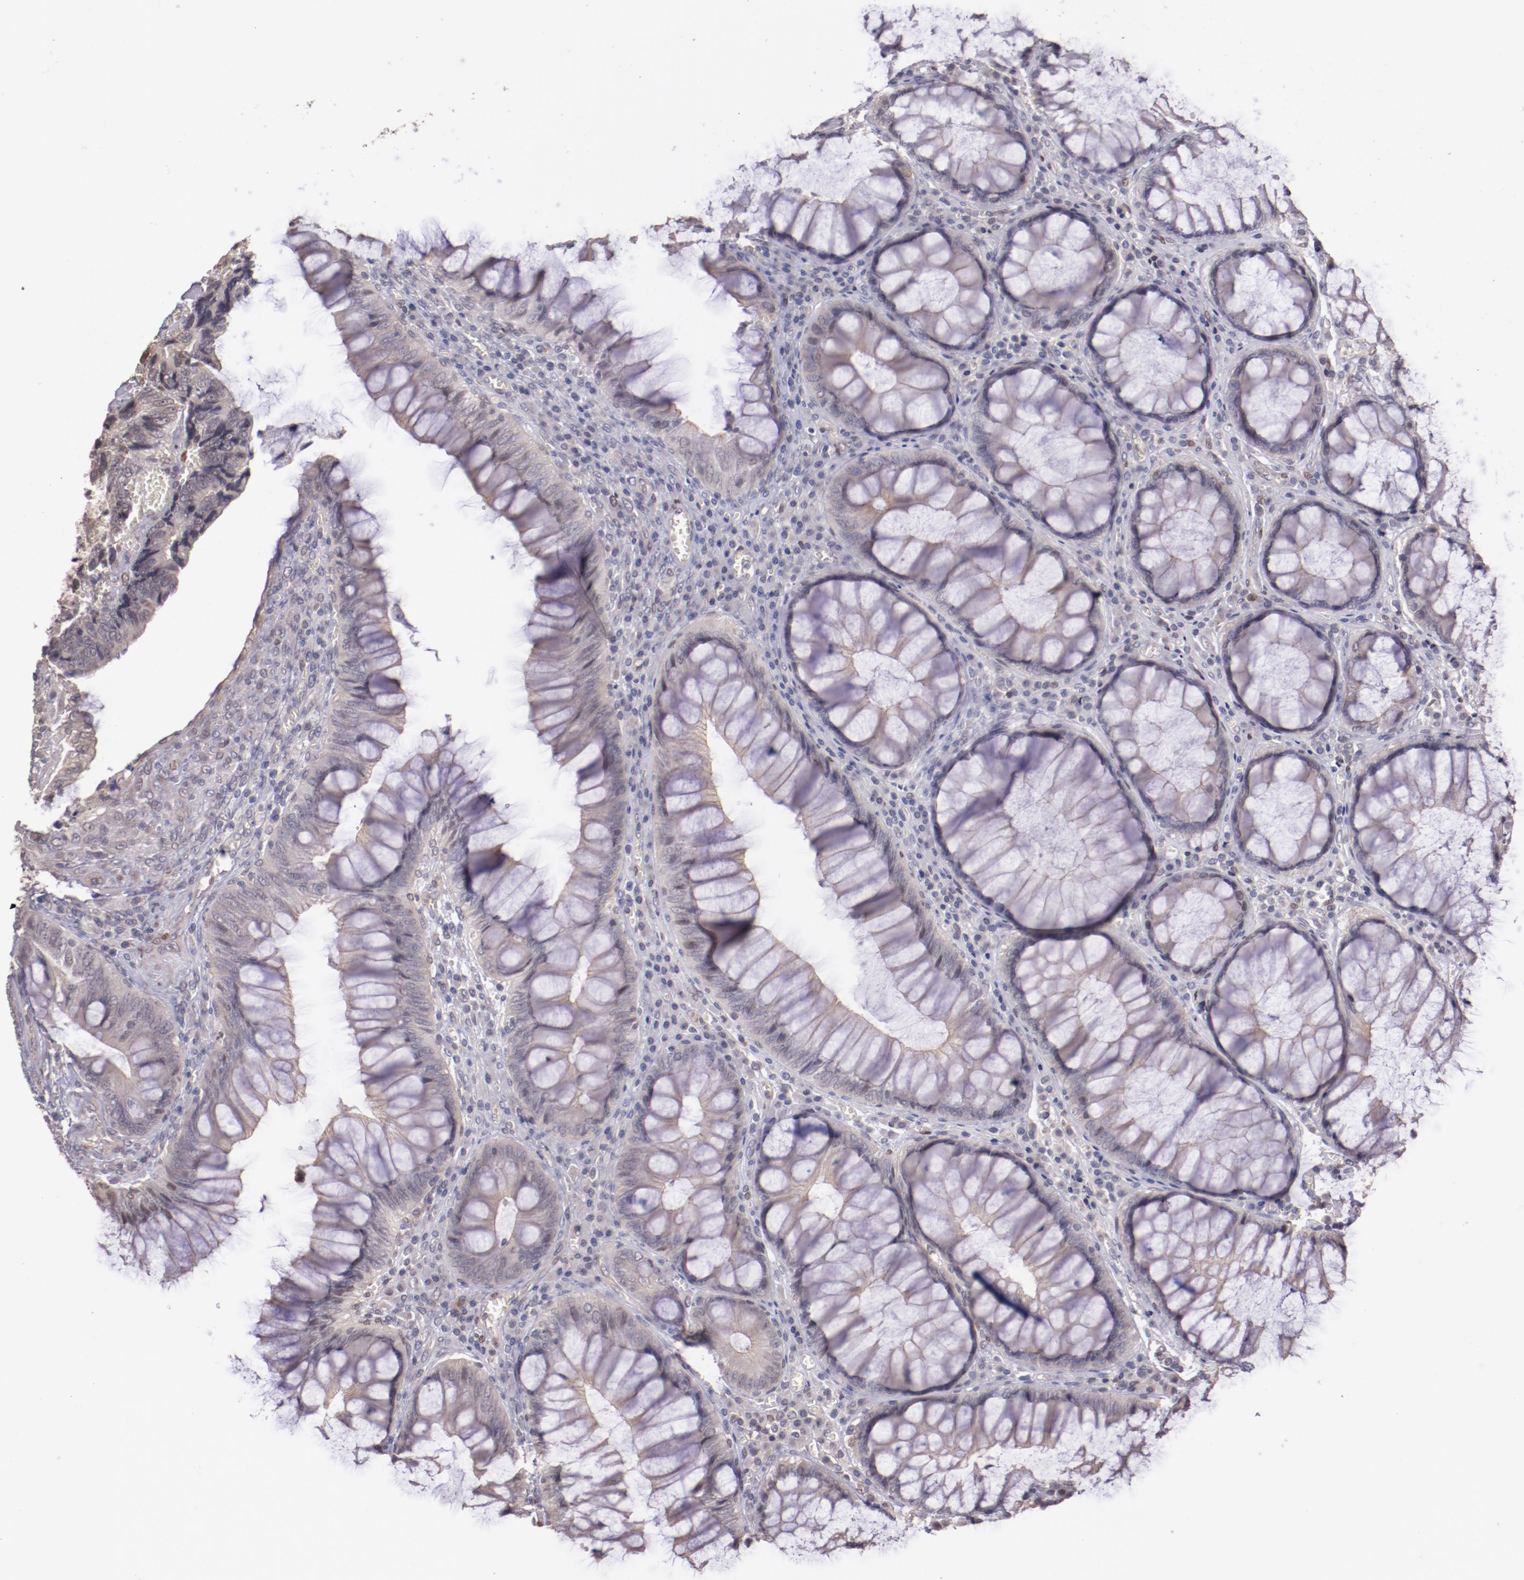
{"staining": {"intensity": "weak", "quantity": "25%-75%", "location": "cytoplasmic/membranous"}, "tissue": "colorectal cancer", "cell_type": "Tumor cells", "image_type": "cancer", "snomed": [{"axis": "morphology", "description": "Adenocarcinoma, NOS"}, {"axis": "topography", "description": "Colon"}], "caption": "IHC (DAB) staining of colorectal cancer (adenocarcinoma) demonstrates weak cytoplasmic/membranous protein positivity in approximately 25%-75% of tumor cells.", "gene": "NUP62CL", "patient": {"sex": "male", "age": 72}}